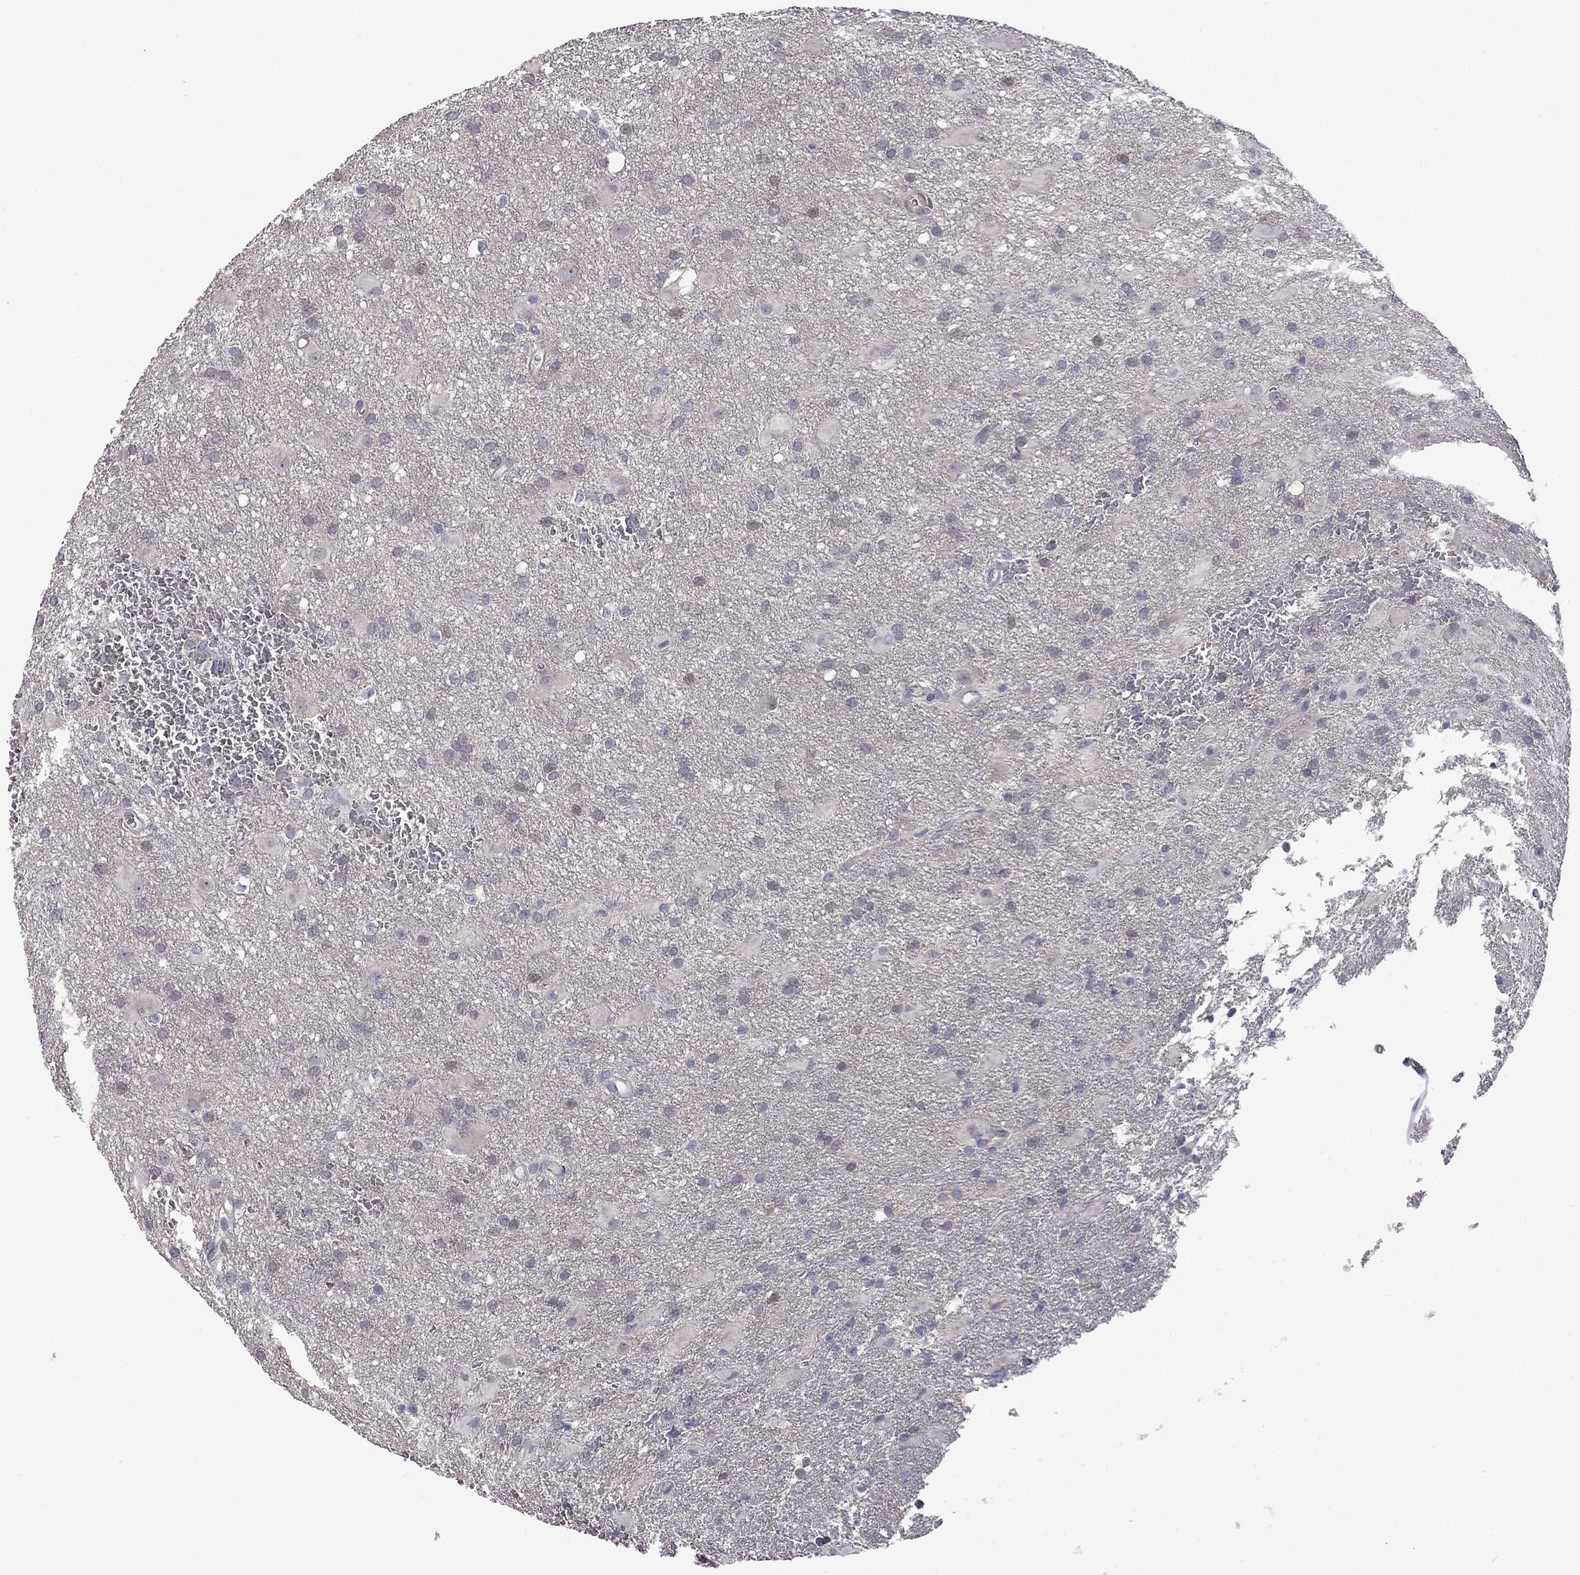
{"staining": {"intensity": "negative", "quantity": "none", "location": "none"}, "tissue": "glioma", "cell_type": "Tumor cells", "image_type": "cancer", "snomed": [{"axis": "morphology", "description": "Glioma, malignant, Low grade"}, {"axis": "topography", "description": "Brain"}], "caption": "Immunohistochemical staining of malignant low-grade glioma shows no significant positivity in tumor cells.", "gene": "SLC39A14", "patient": {"sex": "male", "age": 58}}